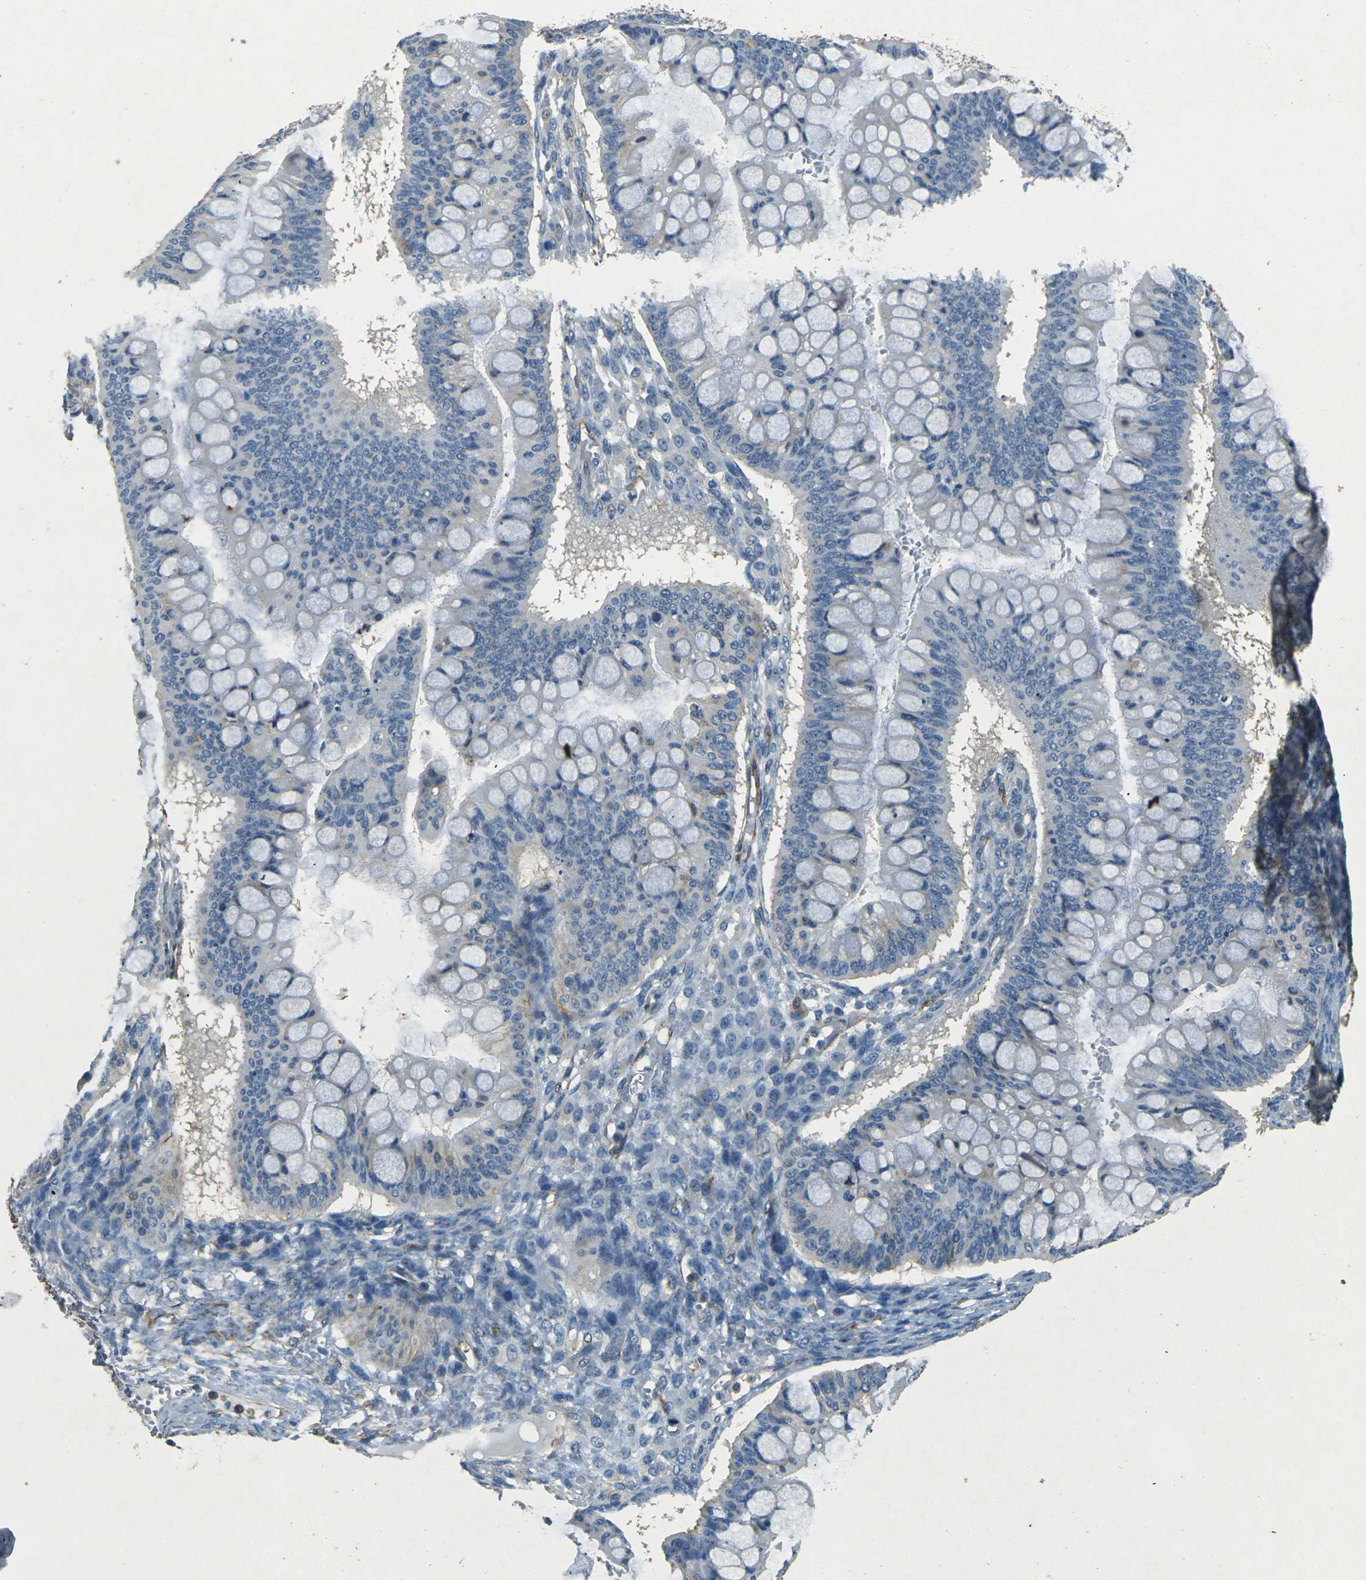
{"staining": {"intensity": "negative", "quantity": "none", "location": "none"}, "tissue": "ovarian cancer", "cell_type": "Tumor cells", "image_type": "cancer", "snomed": [{"axis": "morphology", "description": "Cystadenocarcinoma, mucinous, NOS"}, {"axis": "topography", "description": "Ovary"}], "caption": "Ovarian cancer (mucinous cystadenocarcinoma) stained for a protein using immunohistochemistry exhibits no positivity tumor cells.", "gene": "SORT1", "patient": {"sex": "female", "age": 73}}